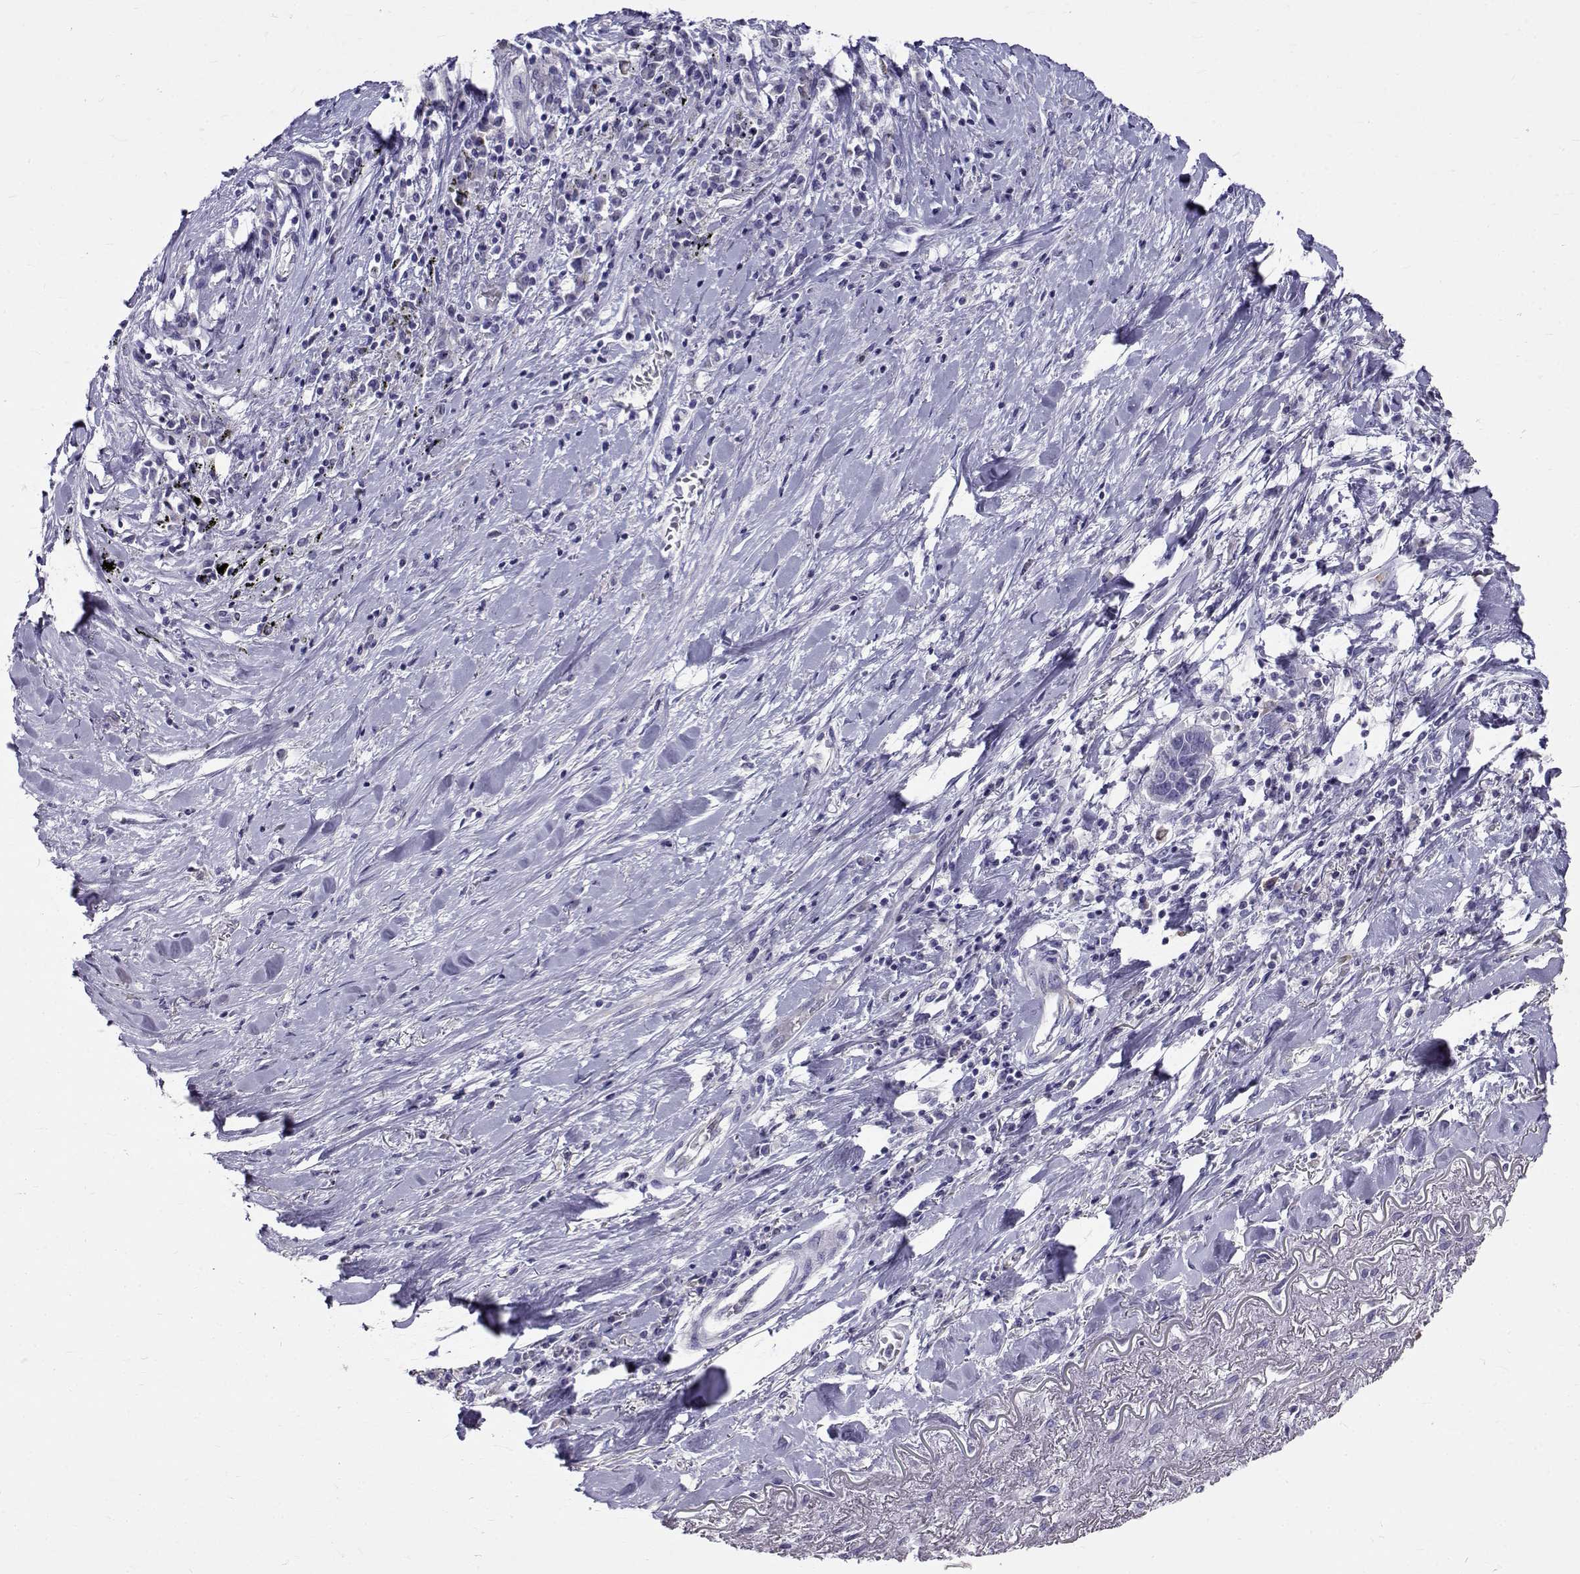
{"staining": {"intensity": "negative", "quantity": "none", "location": "none"}, "tissue": "lung cancer", "cell_type": "Tumor cells", "image_type": "cancer", "snomed": [{"axis": "morphology", "description": "Squamous cell carcinoma, NOS"}, {"axis": "topography", "description": "Lung"}], "caption": "A histopathology image of lung cancer (squamous cell carcinoma) stained for a protein exhibits no brown staining in tumor cells. The staining was performed using DAB to visualize the protein expression in brown, while the nuclei were stained in blue with hematoxylin (Magnification: 20x).", "gene": "IGSF1", "patient": {"sex": "male", "age": 73}}